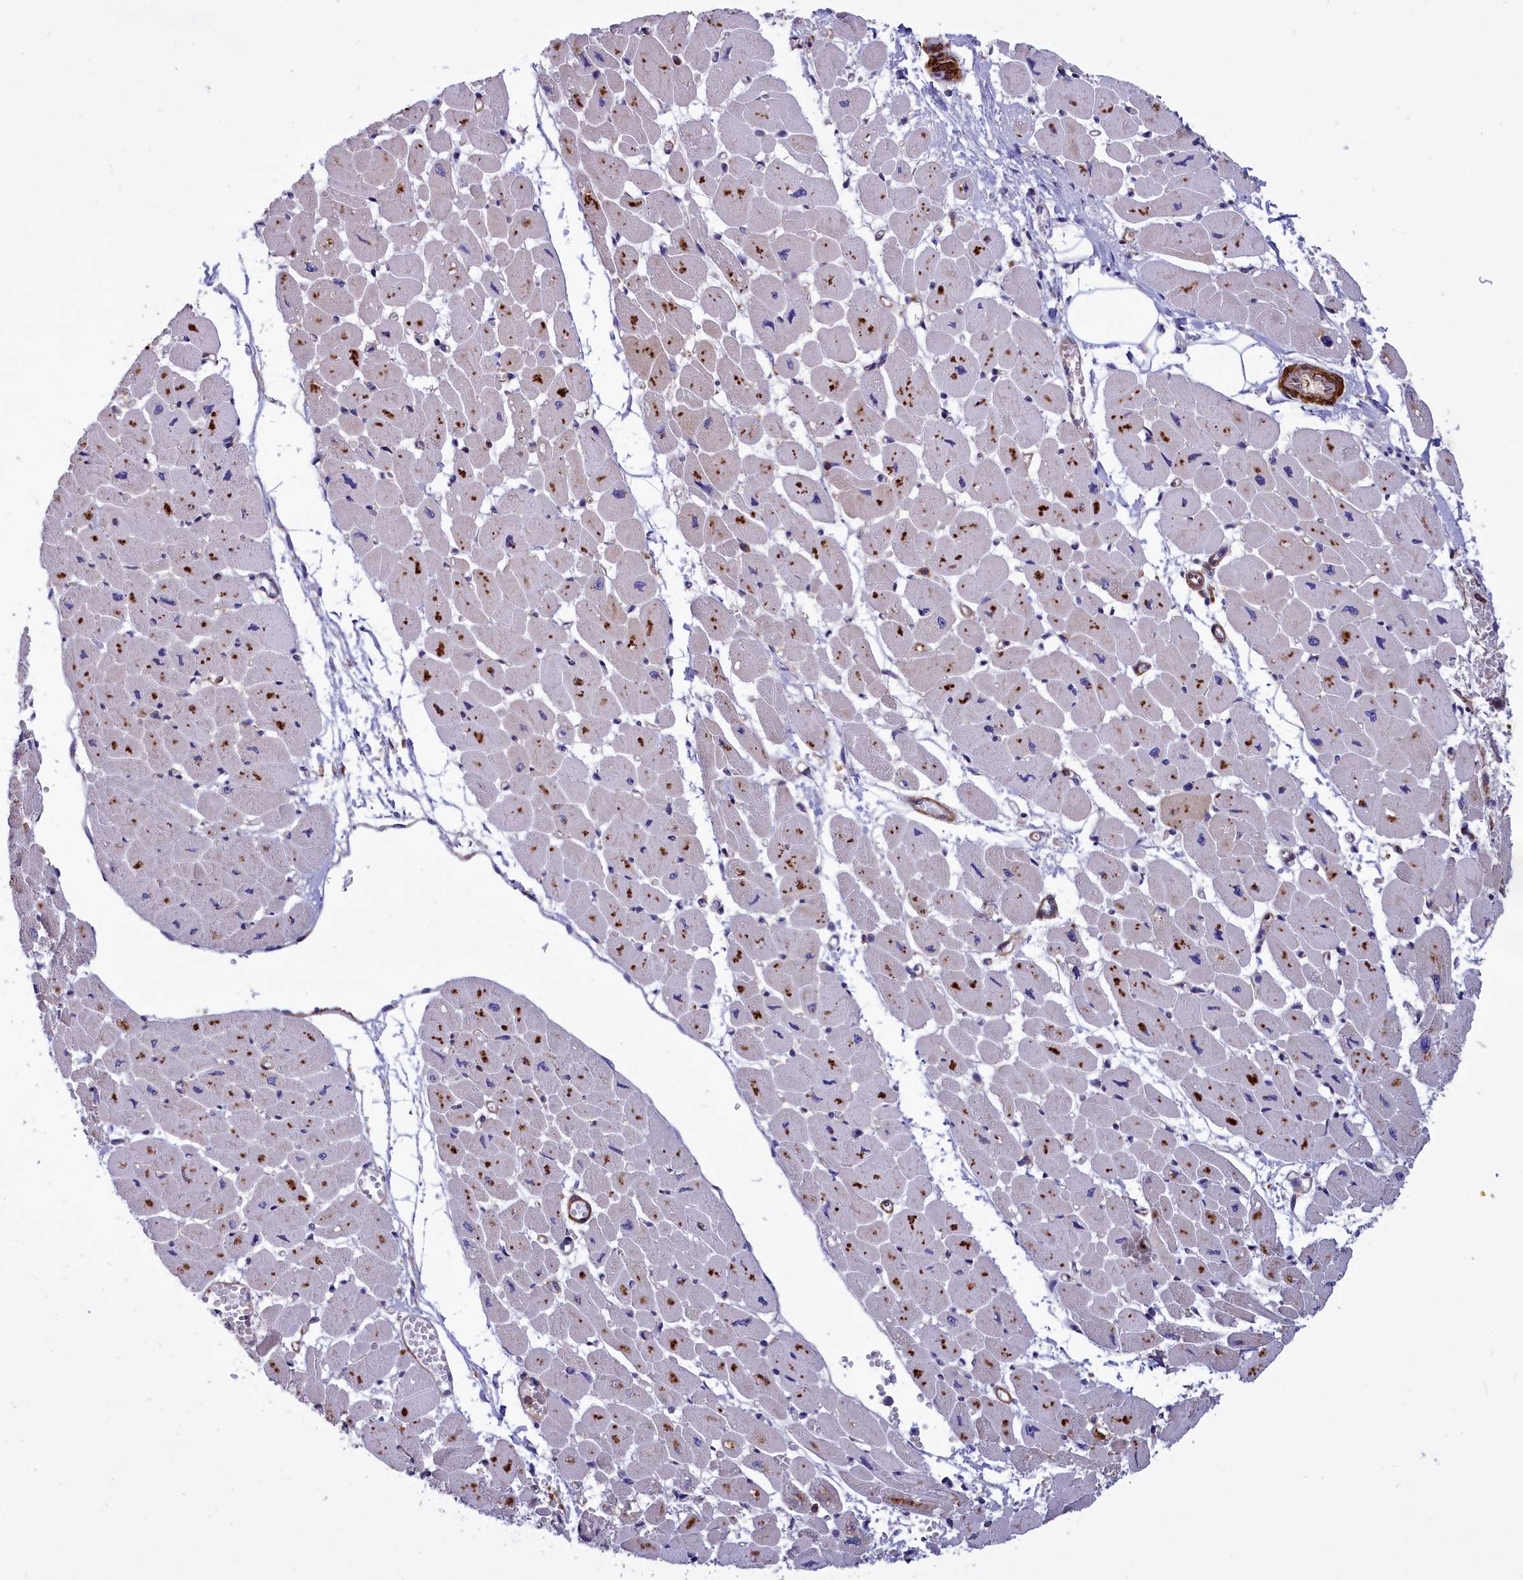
{"staining": {"intensity": "moderate", "quantity": "25%-75%", "location": "cytoplasmic/membranous"}, "tissue": "heart muscle", "cell_type": "Cardiomyocytes", "image_type": "normal", "snomed": [{"axis": "morphology", "description": "Normal tissue, NOS"}, {"axis": "topography", "description": "Heart"}], "caption": "Normal heart muscle exhibits moderate cytoplasmic/membranous positivity in approximately 25%-75% of cardiomyocytes, visualized by immunohistochemistry.", "gene": "AMDHD2", "patient": {"sex": "female", "age": 54}}